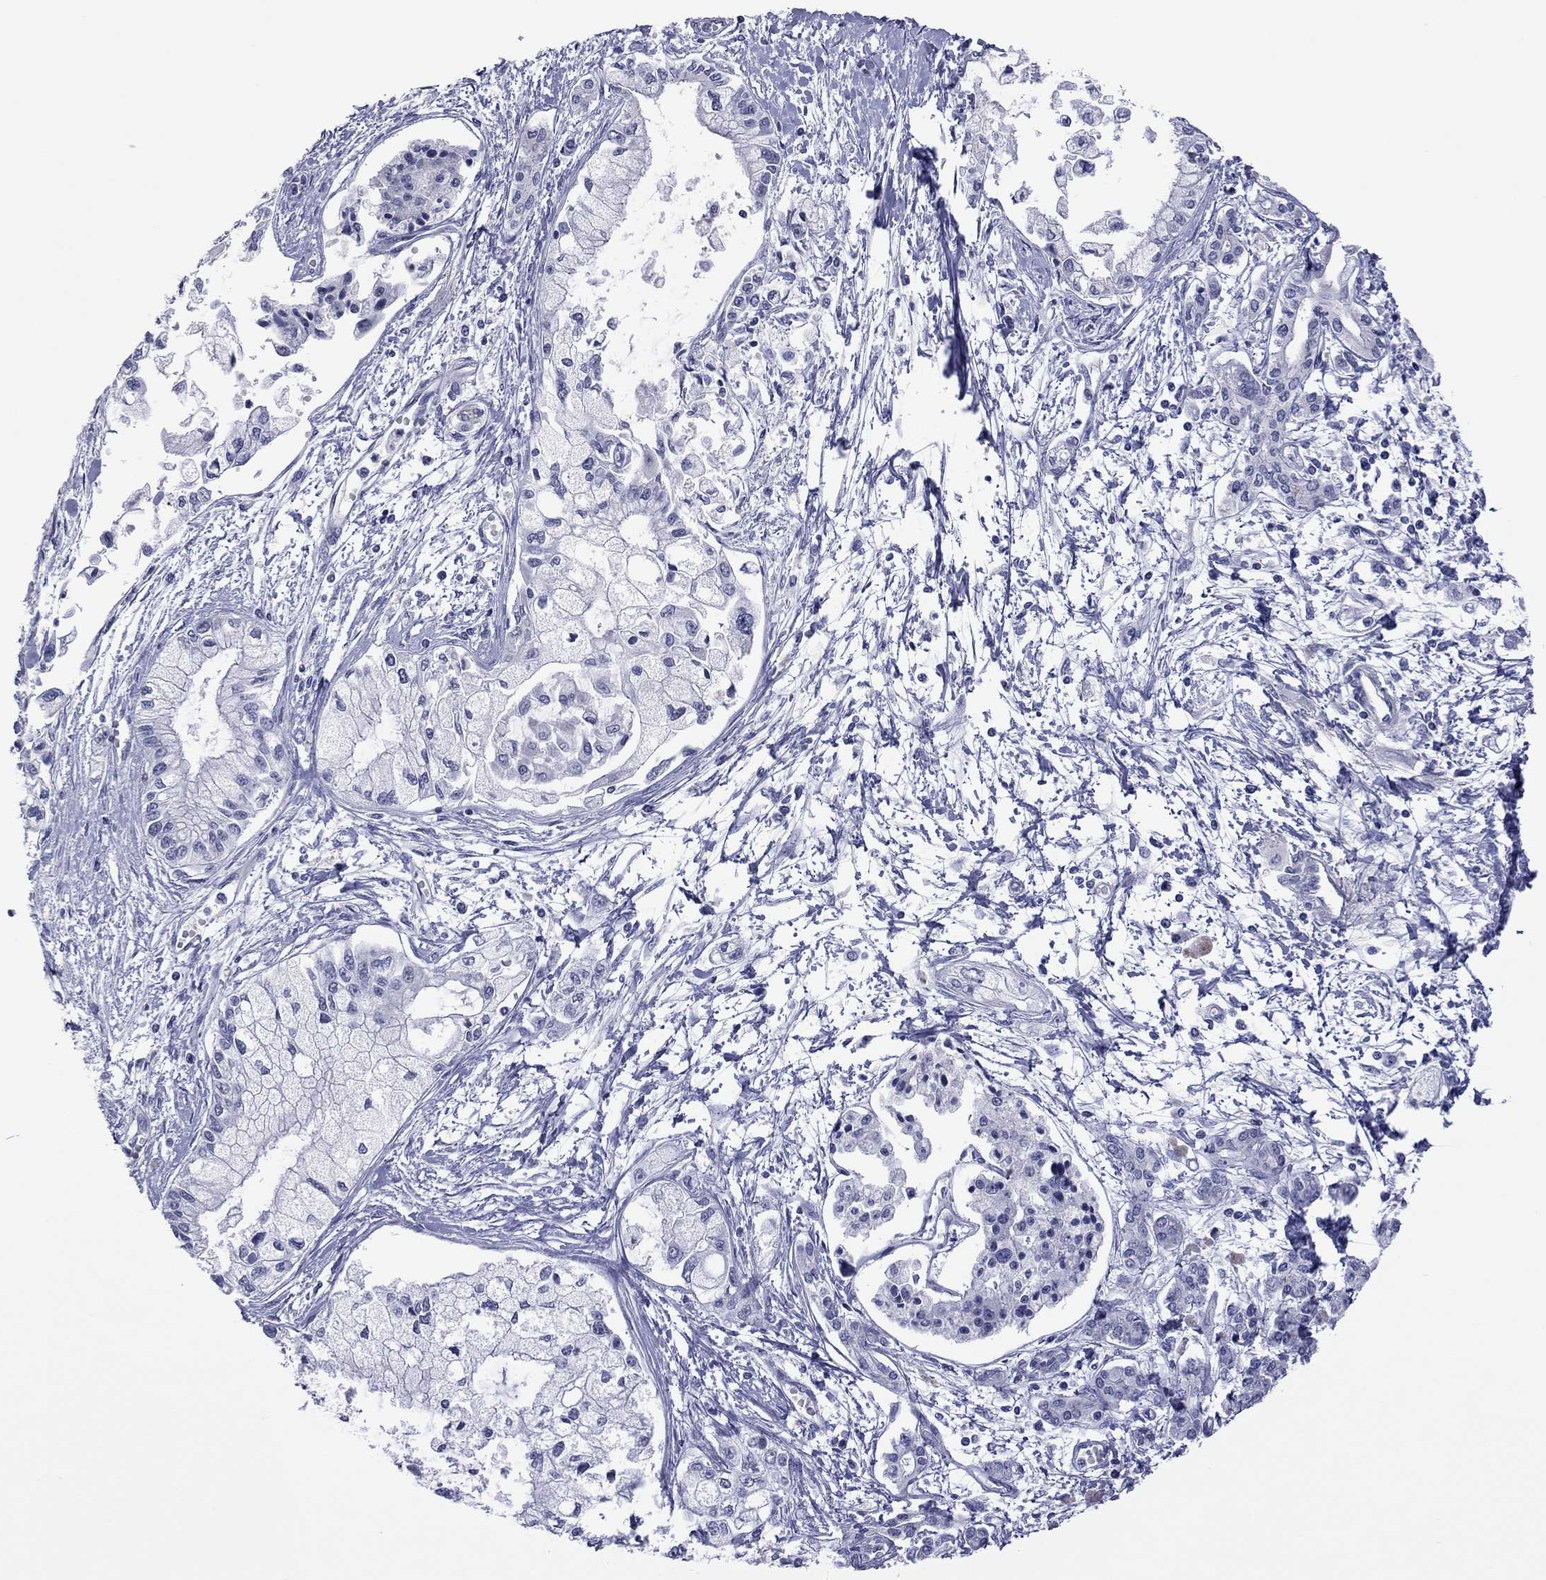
{"staining": {"intensity": "negative", "quantity": "none", "location": "none"}, "tissue": "pancreatic cancer", "cell_type": "Tumor cells", "image_type": "cancer", "snomed": [{"axis": "morphology", "description": "Adenocarcinoma, NOS"}, {"axis": "topography", "description": "Pancreas"}], "caption": "Immunohistochemistry (IHC) of pancreatic cancer (adenocarcinoma) displays no staining in tumor cells.", "gene": "POU5F2", "patient": {"sex": "male", "age": 54}}